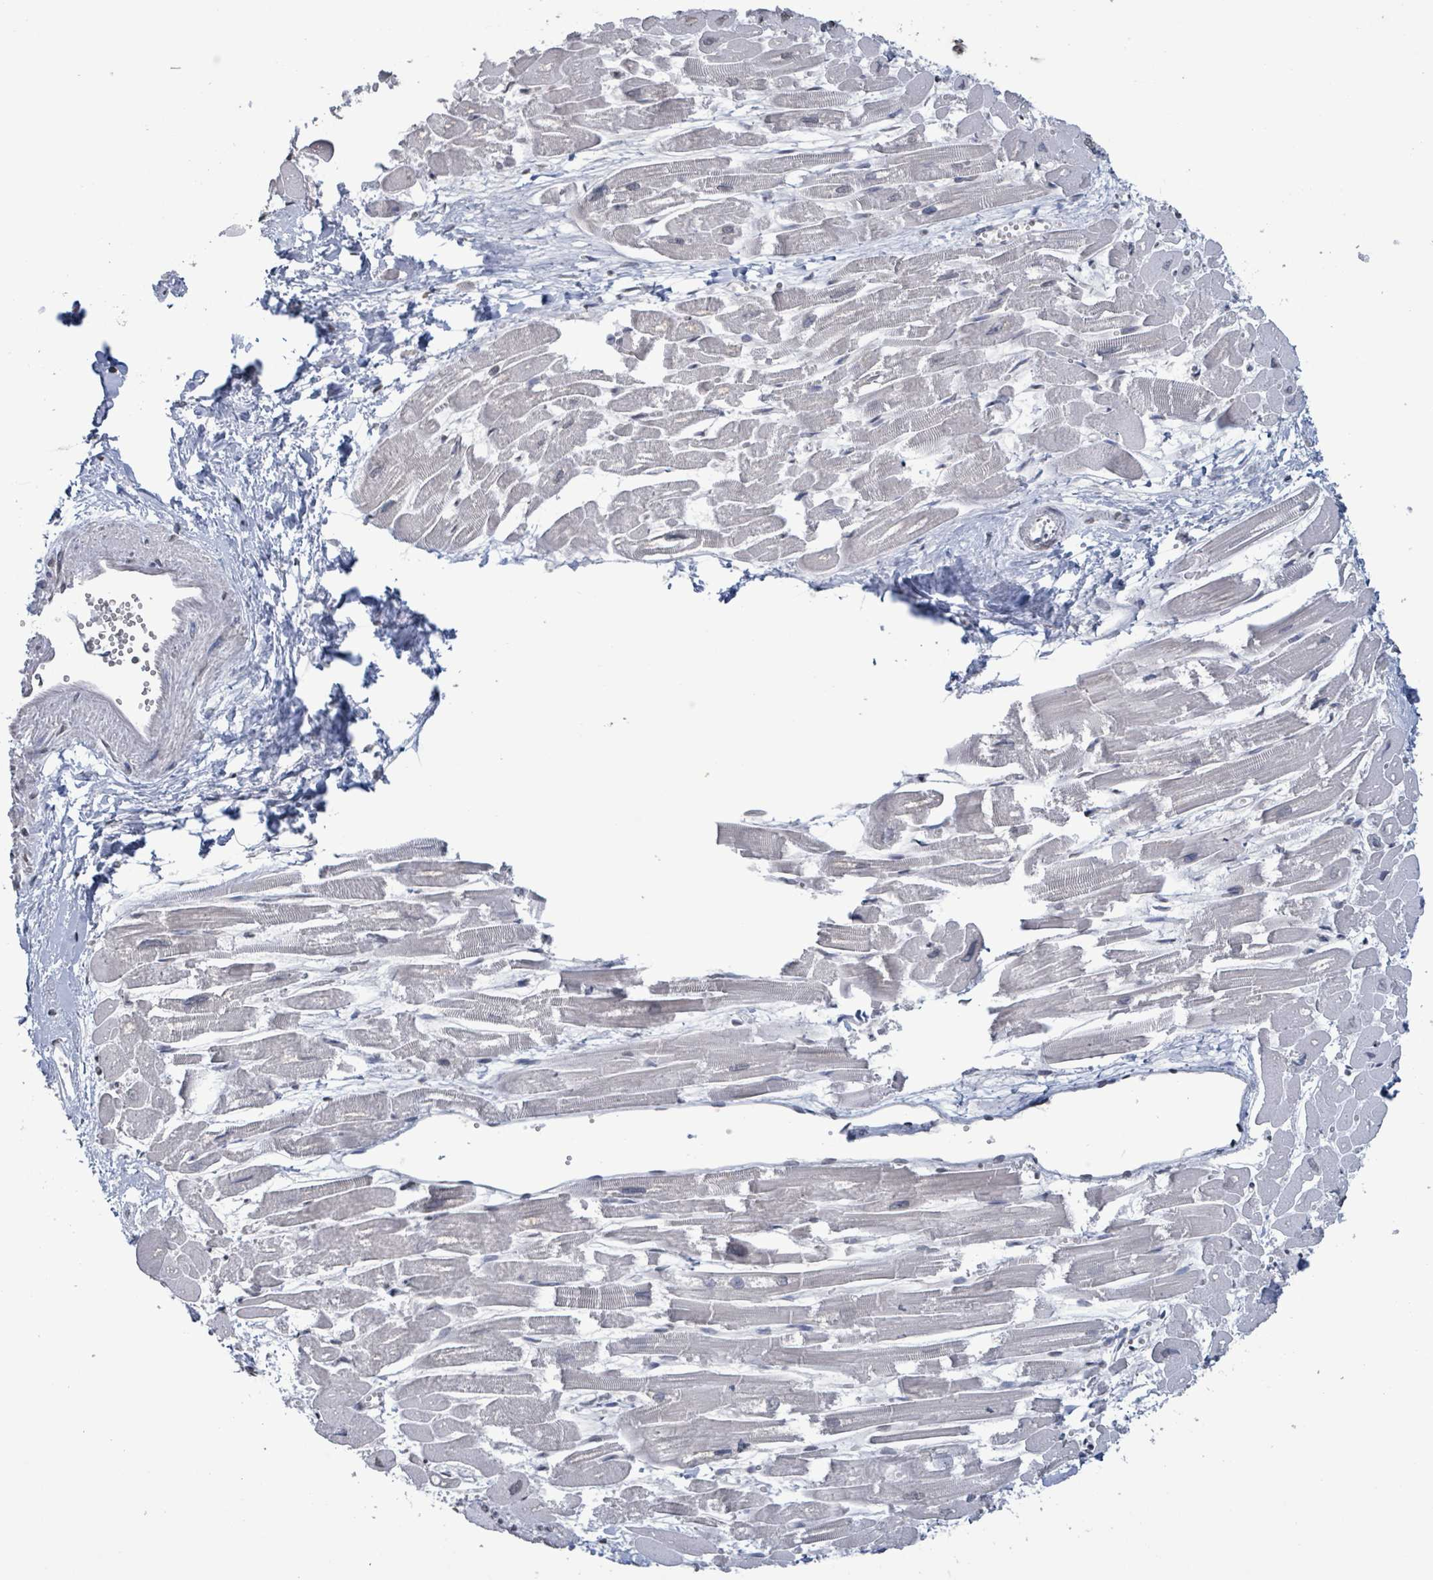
{"staining": {"intensity": "negative", "quantity": "none", "location": "none"}, "tissue": "heart muscle", "cell_type": "Cardiomyocytes", "image_type": "normal", "snomed": [{"axis": "morphology", "description": "Normal tissue, NOS"}, {"axis": "topography", "description": "Heart"}], "caption": "Immunohistochemical staining of normal heart muscle demonstrates no significant positivity in cardiomyocytes.", "gene": "CA9", "patient": {"sex": "male", "age": 54}}